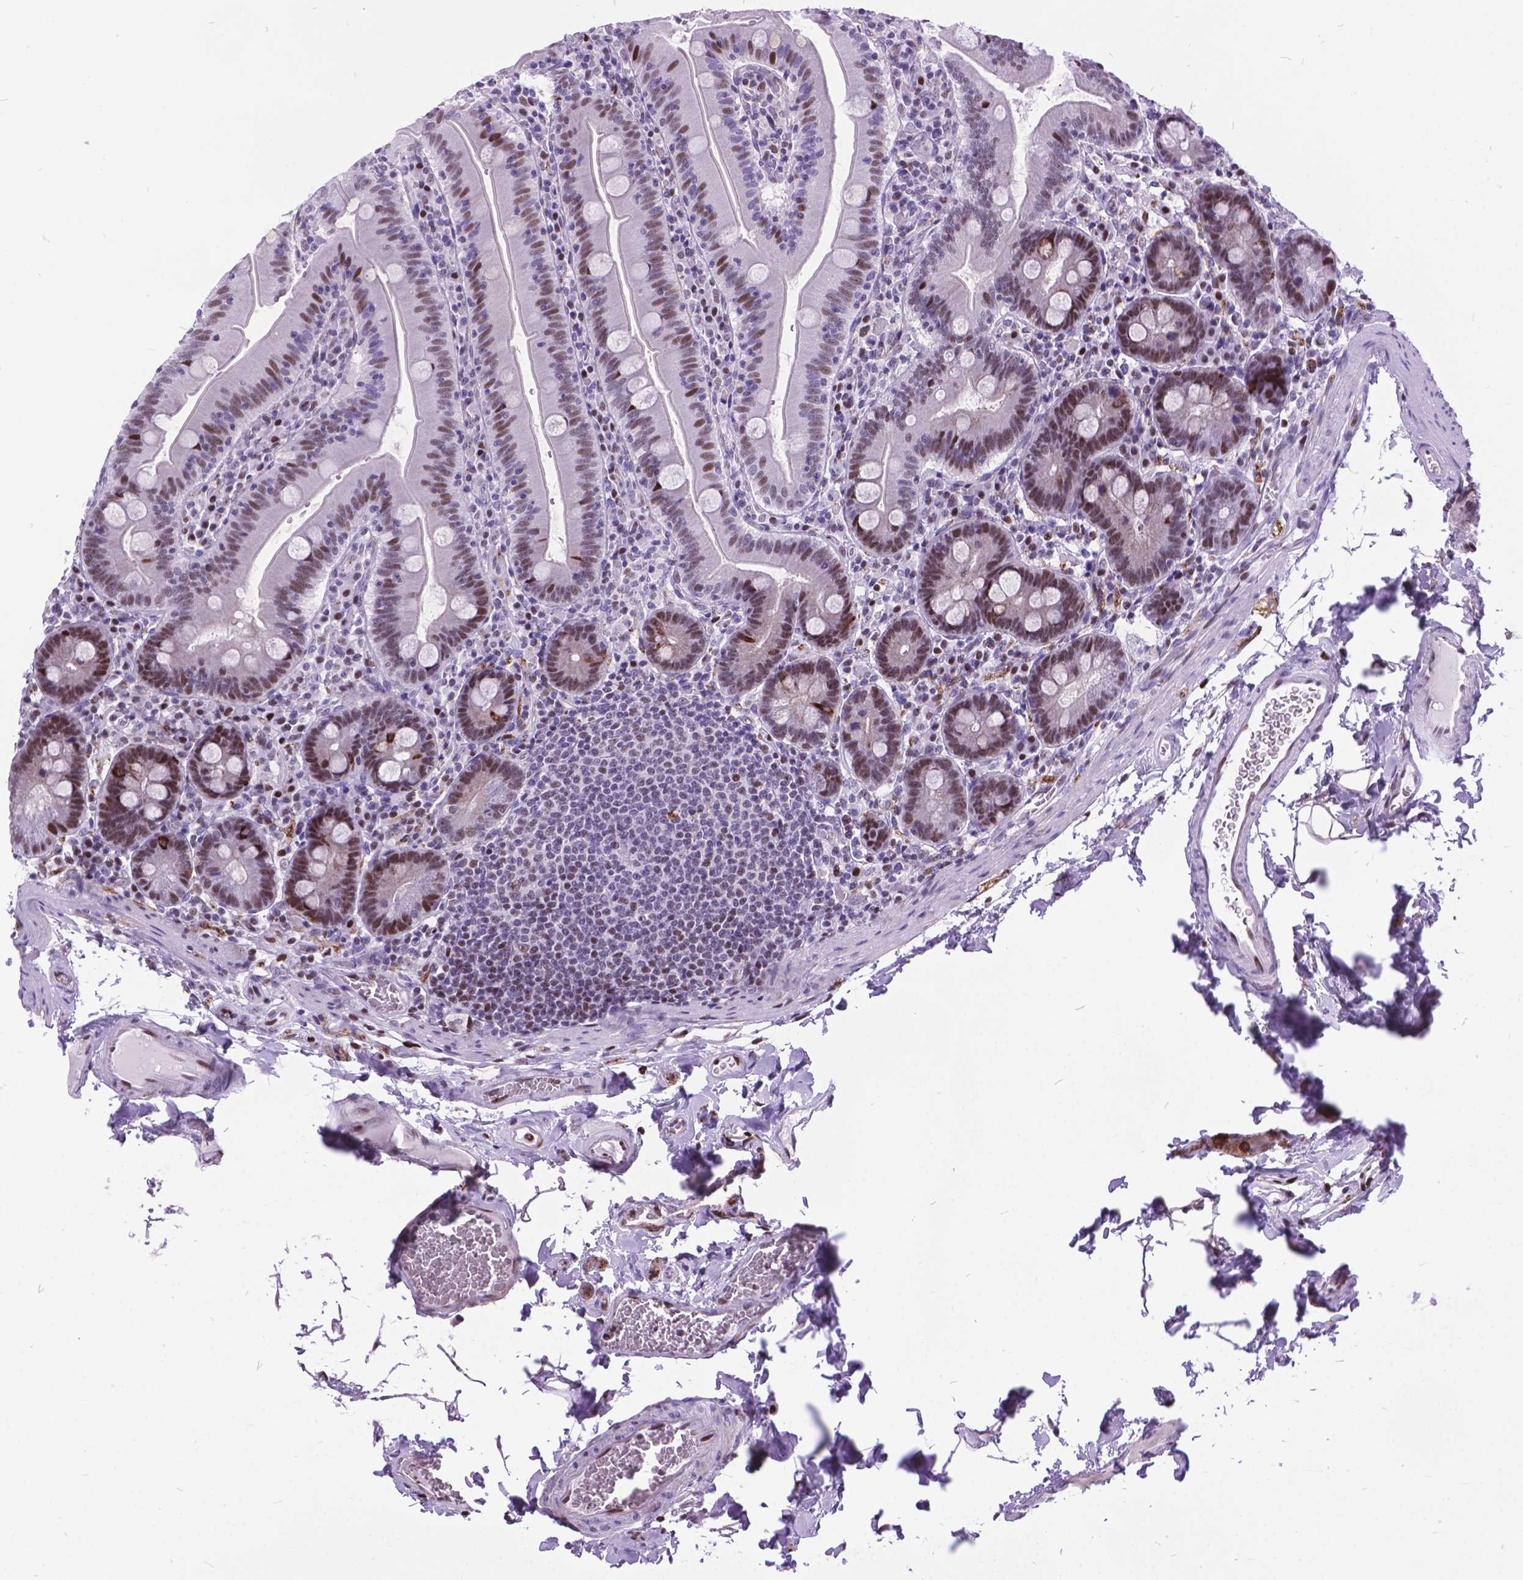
{"staining": {"intensity": "moderate", "quantity": ">75%", "location": "nuclear"}, "tissue": "small intestine", "cell_type": "Glandular cells", "image_type": "normal", "snomed": [{"axis": "morphology", "description": "Normal tissue, NOS"}, {"axis": "topography", "description": "Small intestine"}], "caption": "IHC histopathology image of benign small intestine: small intestine stained using immunohistochemistry (IHC) shows medium levels of moderate protein expression localized specifically in the nuclear of glandular cells, appearing as a nuclear brown color.", "gene": "POLE4", "patient": {"sex": "male", "age": 37}}